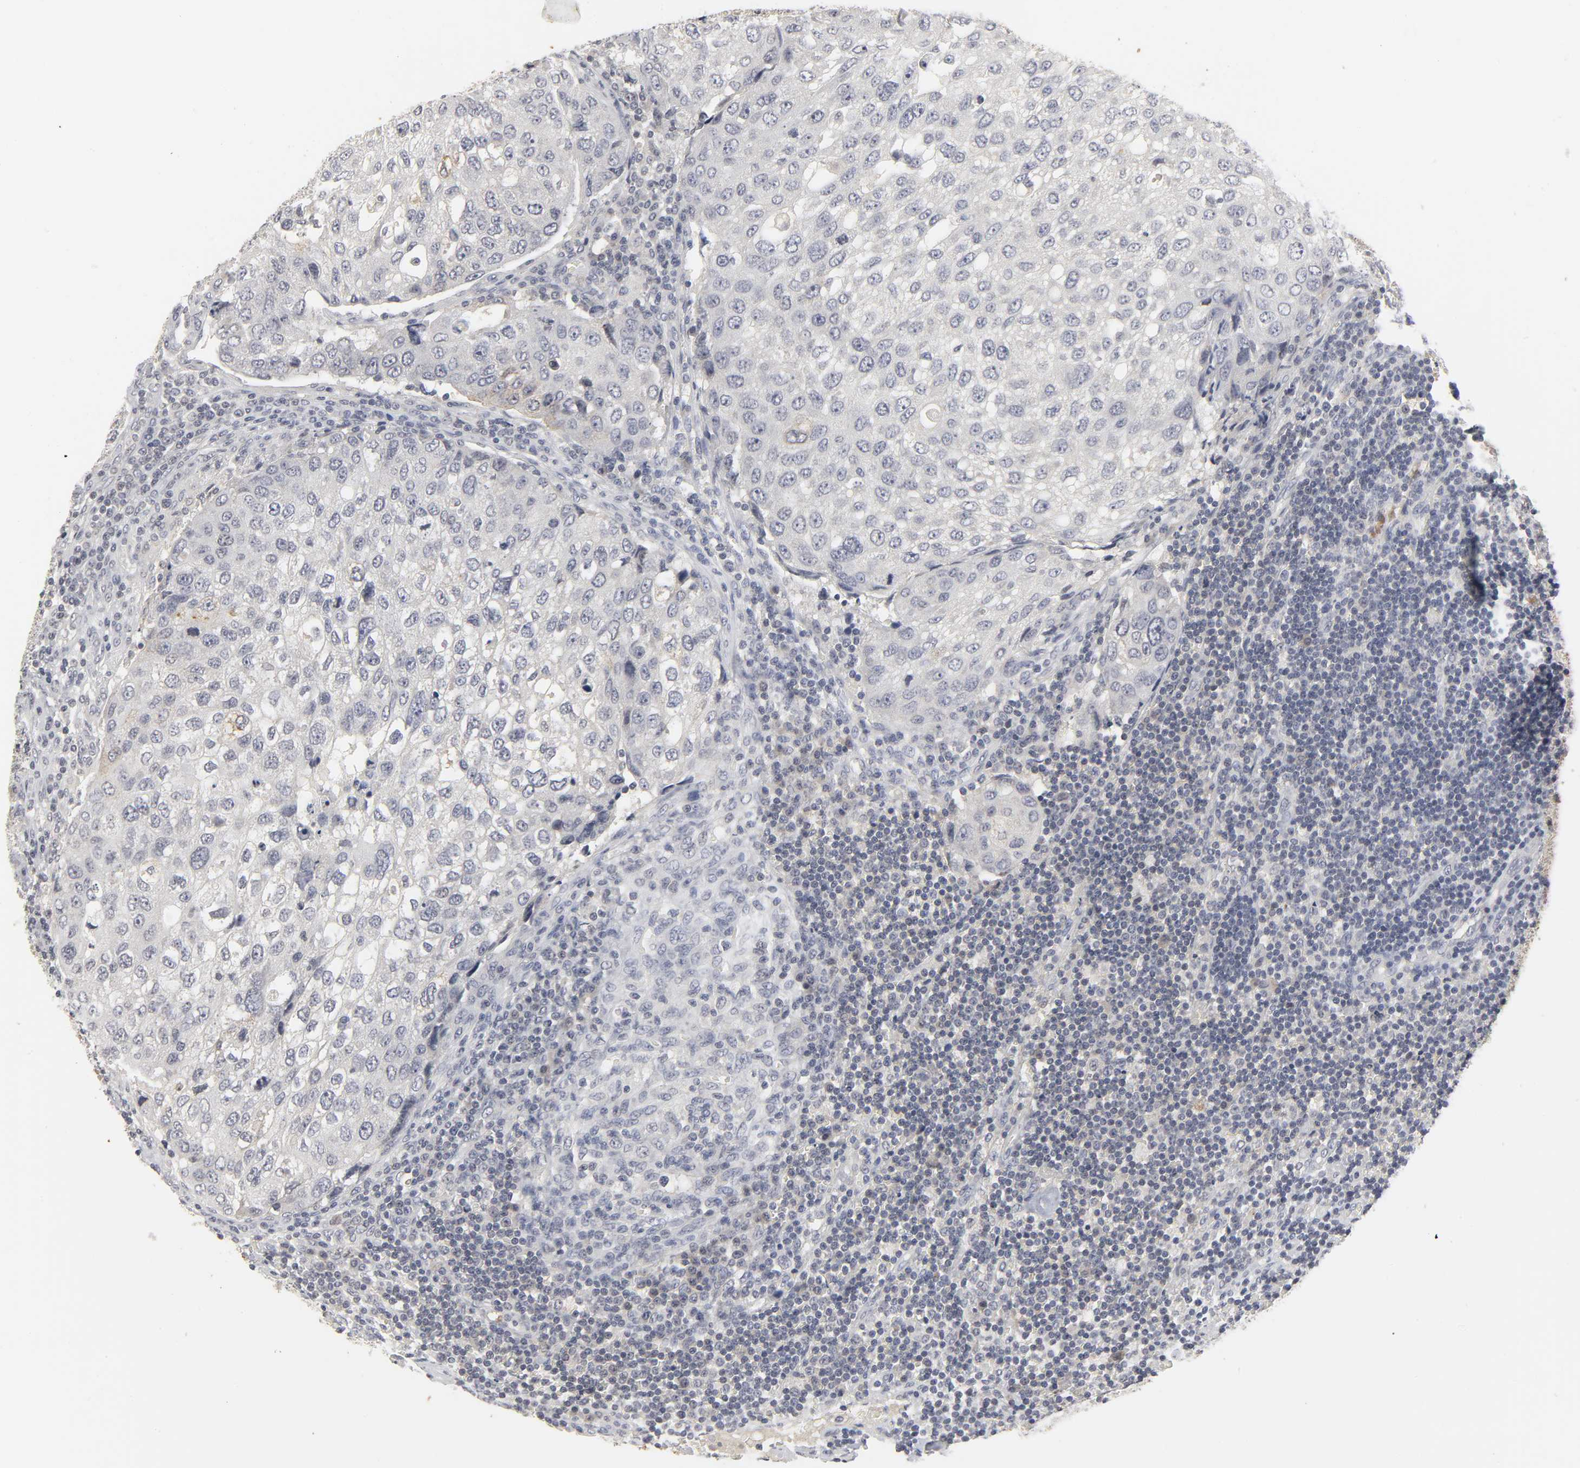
{"staining": {"intensity": "negative", "quantity": "none", "location": "none"}, "tissue": "urothelial cancer", "cell_type": "Tumor cells", "image_type": "cancer", "snomed": [{"axis": "morphology", "description": "Urothelial carcinoma, High grade"}, {"axis": "topography", "description": "Lymph node"}, {"axis": "topography", "description": "Urinary bladder"}], "caption": "IHC of human urothelial cancer reveals no positivity in tumor cells.", "gene": "TCAP", "patient": {"sex": "male", "age": 51}}